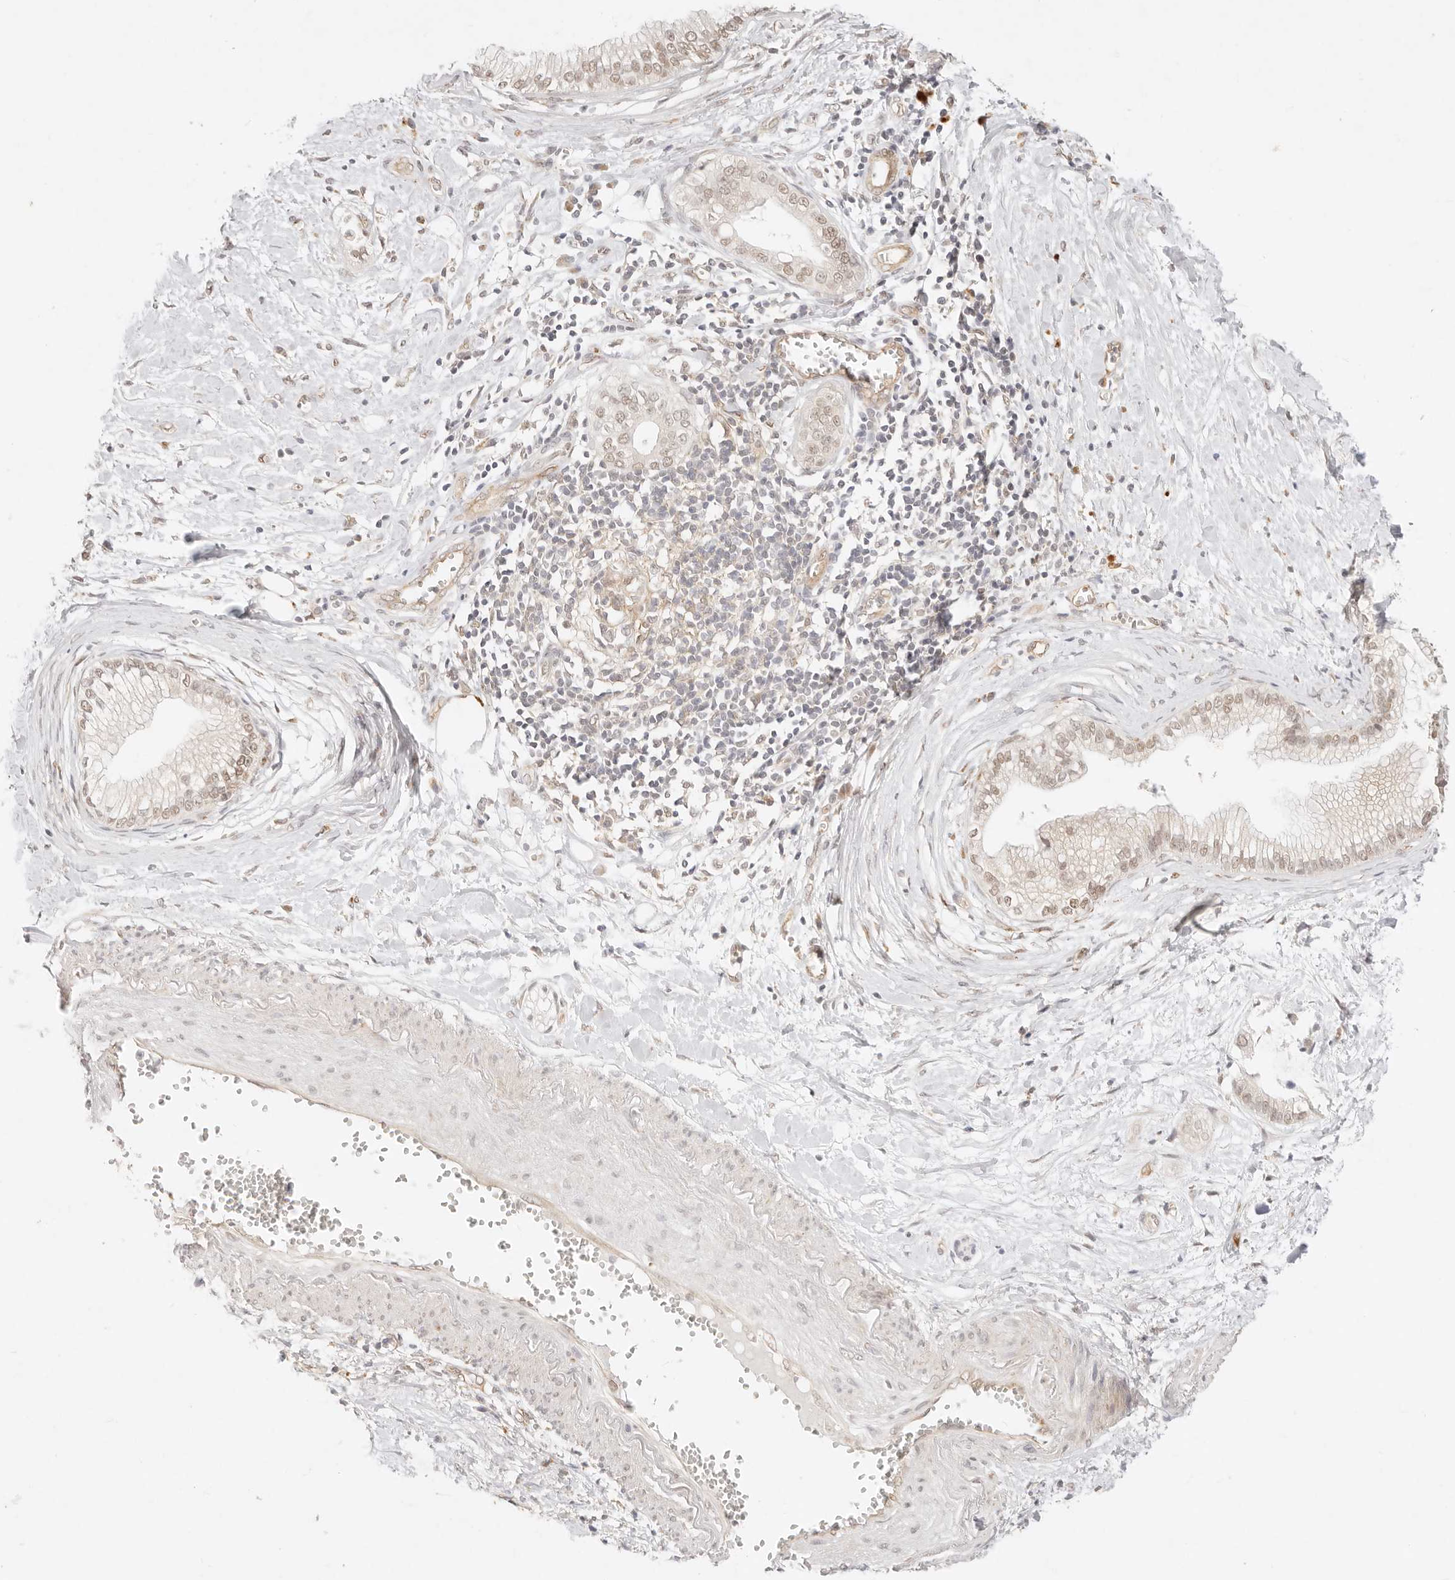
{"staining": {"intensity": "weak", "quantity": "25%-75%", "location": "nuclear"}, "tissue": "pancreatic cancer", "cell_type": "Tumor cells", "image_type": "cancer", "snomed": [{"axis": "morphology", "description": "Adenocarcinoma, NOS"}, {"axis": "topography", "description": "Pancreas"}], "caption": "Immunohistochemistry micrograph of neoplastic tissue: human pancreatic cancer stained using immunohistochemistry (IHC) reveals low levels of weak protein expression localized specifically in the nuclear of tumor cells, appearing as a nuclear brown color.", "gene": "GPR156", "patient": {"sex": "male", "age": 68}}